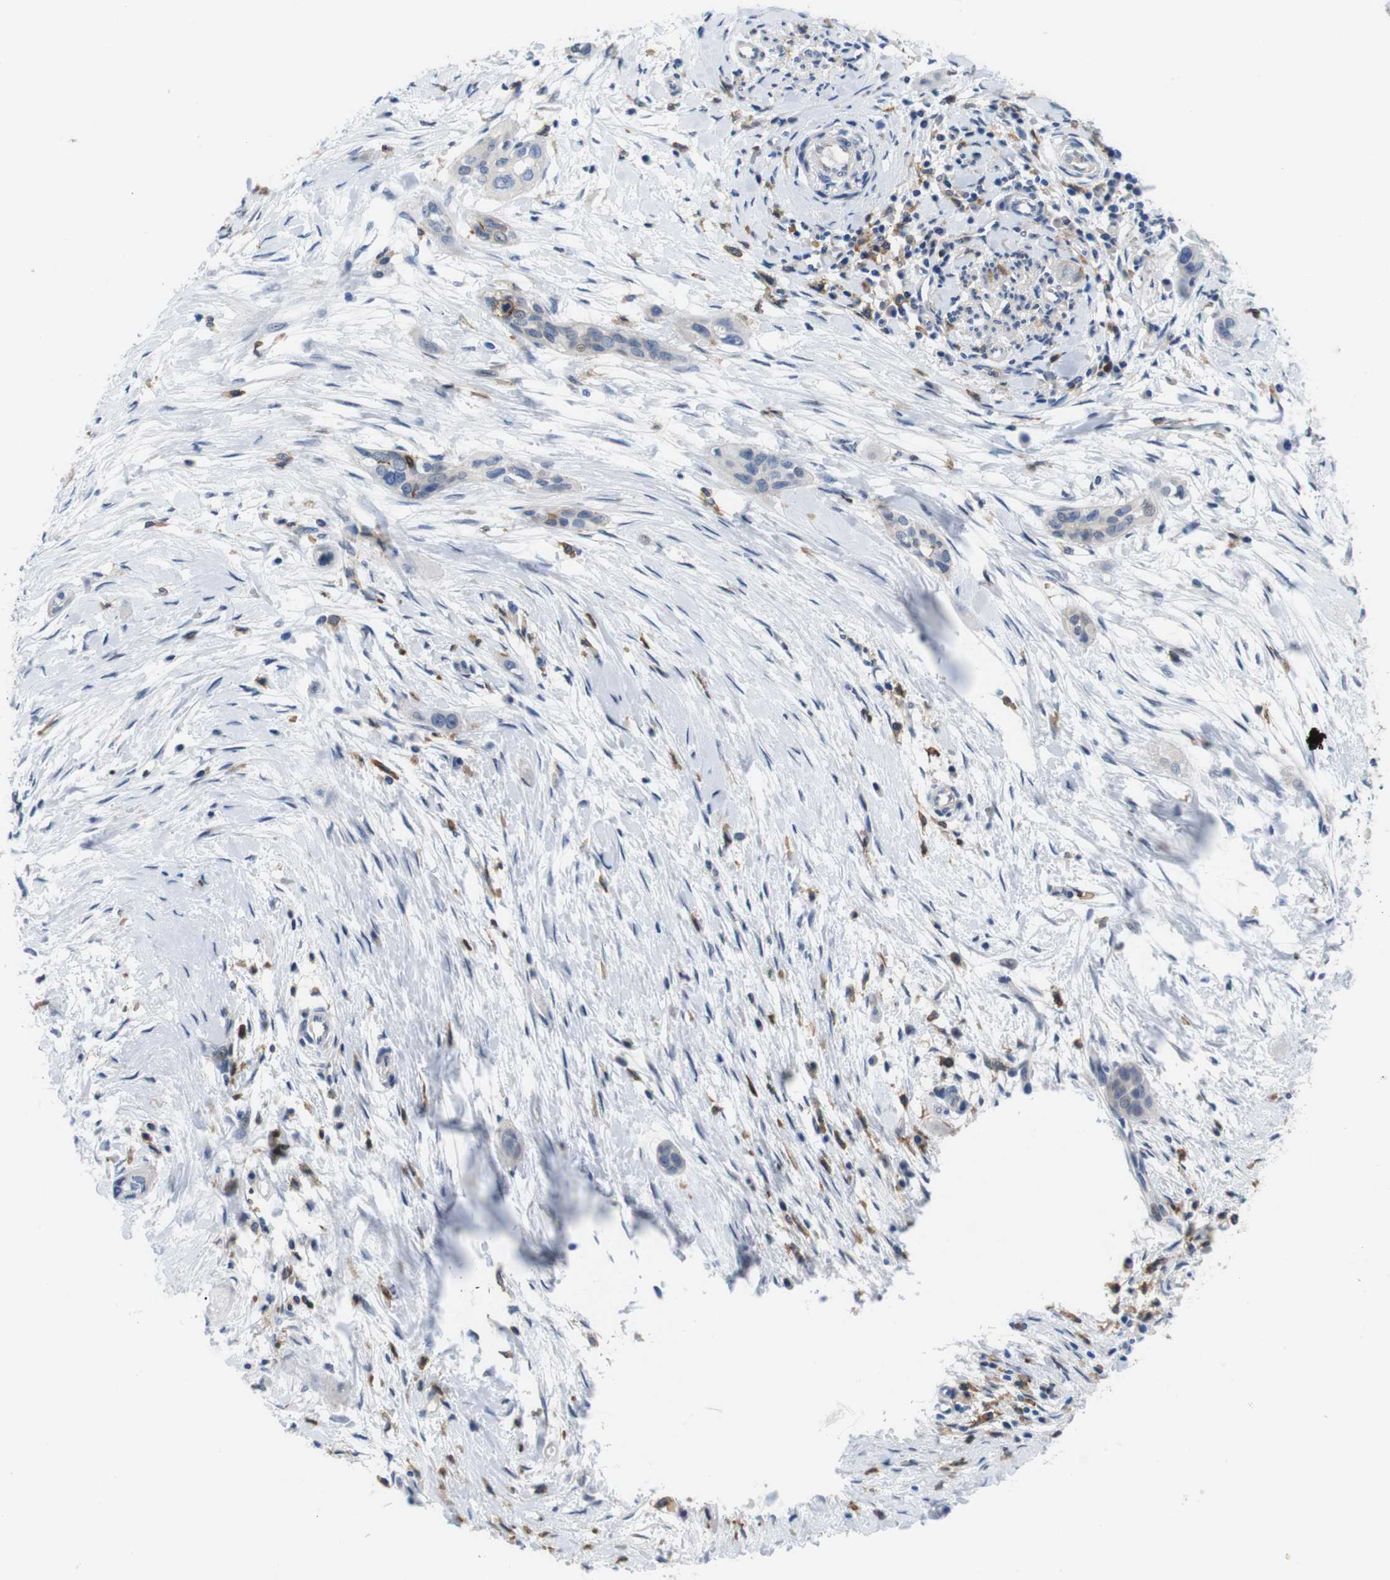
{"staining": {"intensity": "negative", "quantity": "none", "location": "none"}, "tissue": "pancreatic cancer", "cell_type": "Tumor cells", "image_type": "cancer", "snomed": [{"axis": "morphology", "description": "Adenocarcinoma, NOS"}, {"axis": "topography", "description": "Pancreas"}], "caption": "Tumor cells show no significant protein positivity in pancreatic adenocarcinoma.", "gene": "CD300C", "patient": {"sex": "female", "age": 60}}